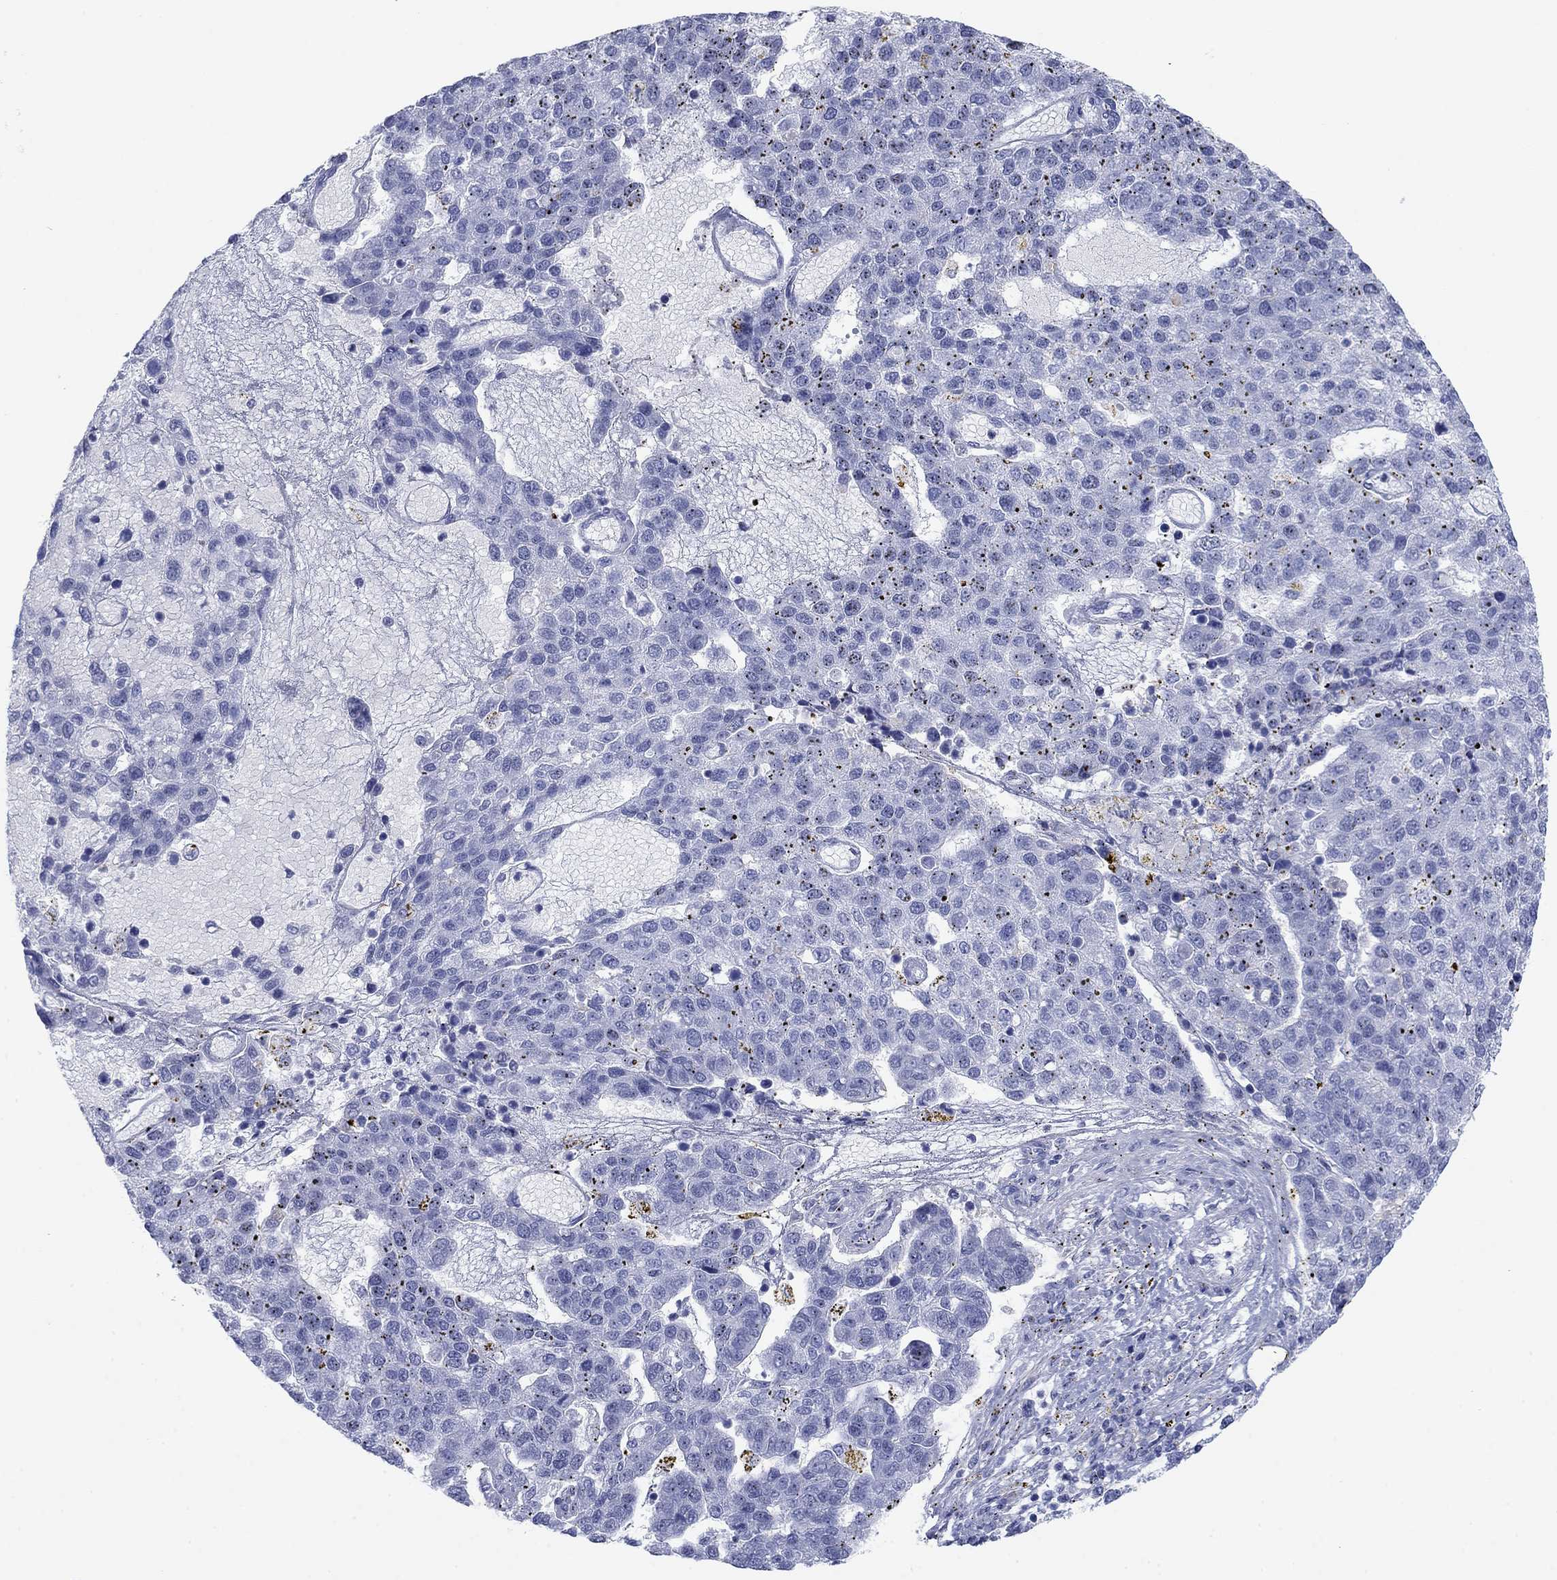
{"staining": {"intensity": "negative", "quantity": "none", "location": "none"}, "tissue": "pancreatic cancer", "cell_type": "Tumor cells", "image_type": "cancer", "snomed": [{"axis": "morphology", "description": "Adenocarcinoma, NOS"}, {"axis": "topography", "description": "Pancreas"}], "caption": "This is an IHC histopathology image of pancreatic cancer. There is no staining in tumor cells.", "gene": "PDYN", "patient": {"sex": "female", "age": 61}}